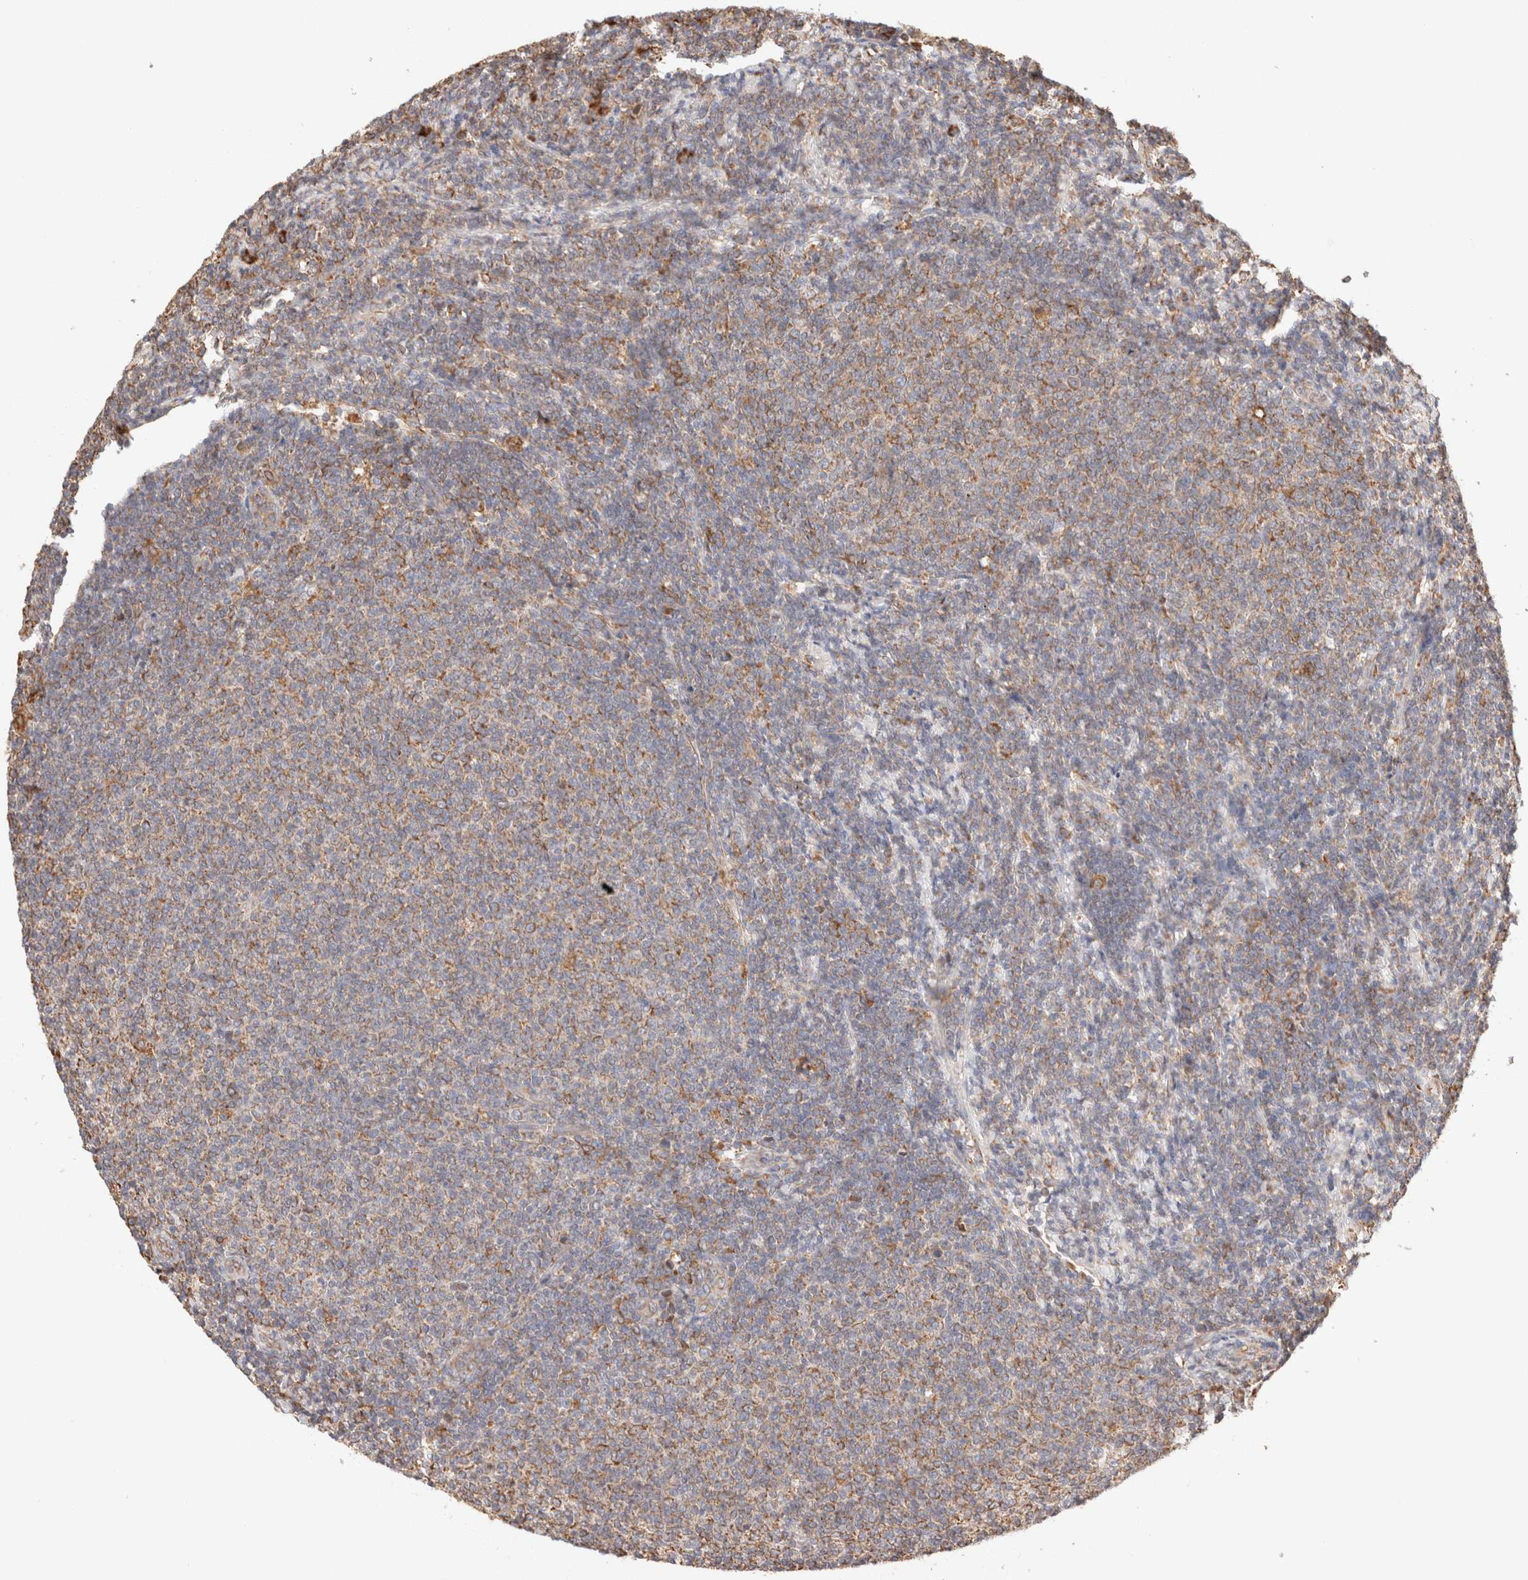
{"staining": {"intensity": "weak", "quantity": ">75%", "location": "cytoplasmic/membranous"}, "tissue": "lymphoma", "cell_type": "Tumor cells", "image_type": "cancer", "snomed": [{"axis": "morphology", "description": "Malignant lymphoma, non-Hodgkin's type, Low grade"}, {"axis": "topography", "description": "Lymph node"}], "caption": "Weak cytoplasmic/membranous protein expression is appreciated in approximately >75% of tumor cells in lymphoma.", "gene": "FER", "patient": {"sex": "male", "age": 66}}